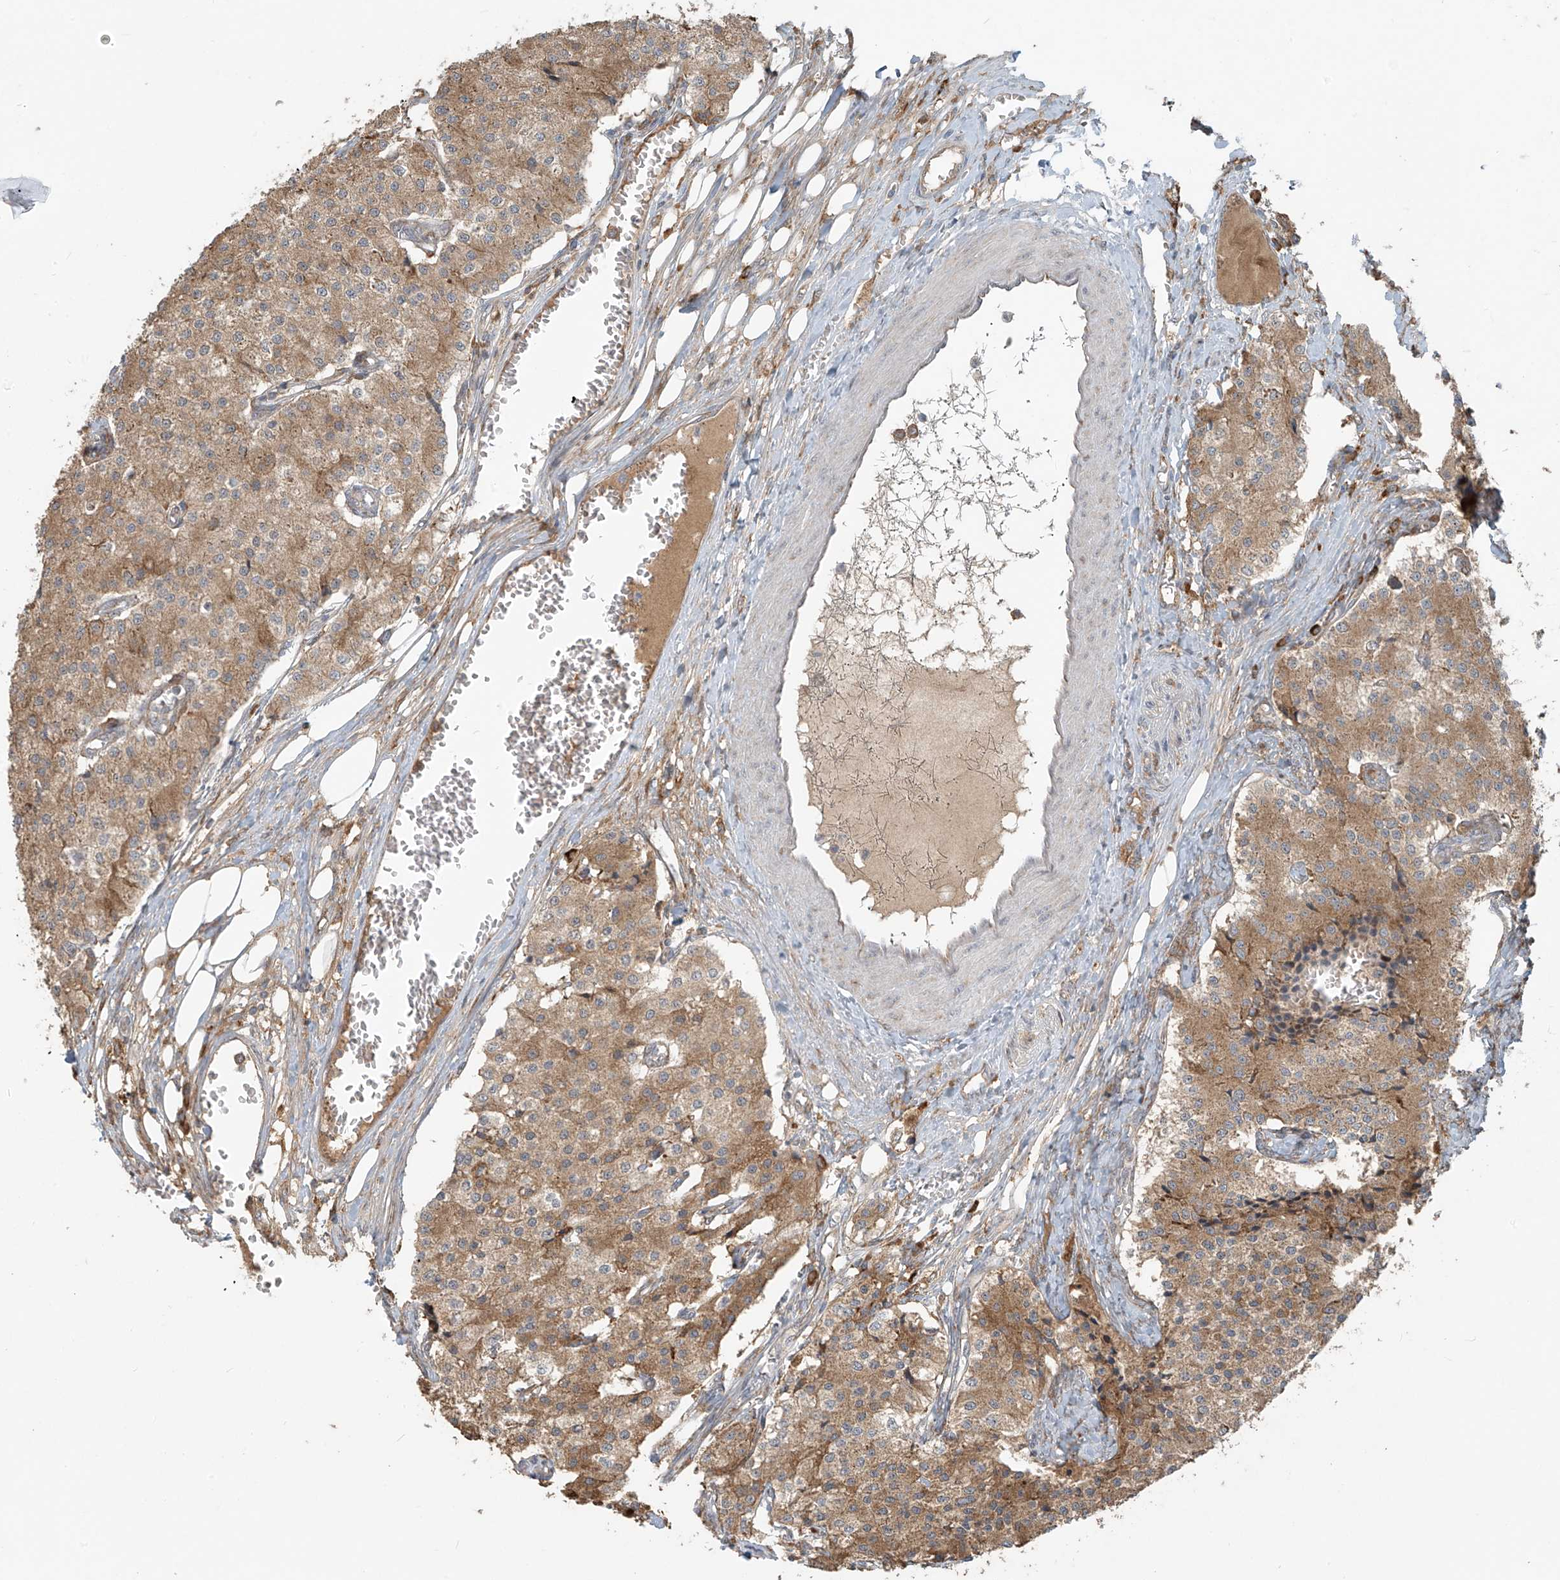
{"staining": {"intensity": "moderate", "quantity": ">75%", "location": "cytoplasmic/membranous"}, "tissue": "carcinoid", "cell_type": "Tumor cells", "image_type": "cancer", "snomed": [{"axis": "morphology", "description": "Carcinoid, malignant, NOS"}, {"axis": "topography", "description": "Colon"}], "caption": "Human carcinoid stained with a protein marker shows moderate staining in tumor cells.", "gene": "KATNIP", "patient": {"sex": "female", "age": 52}}